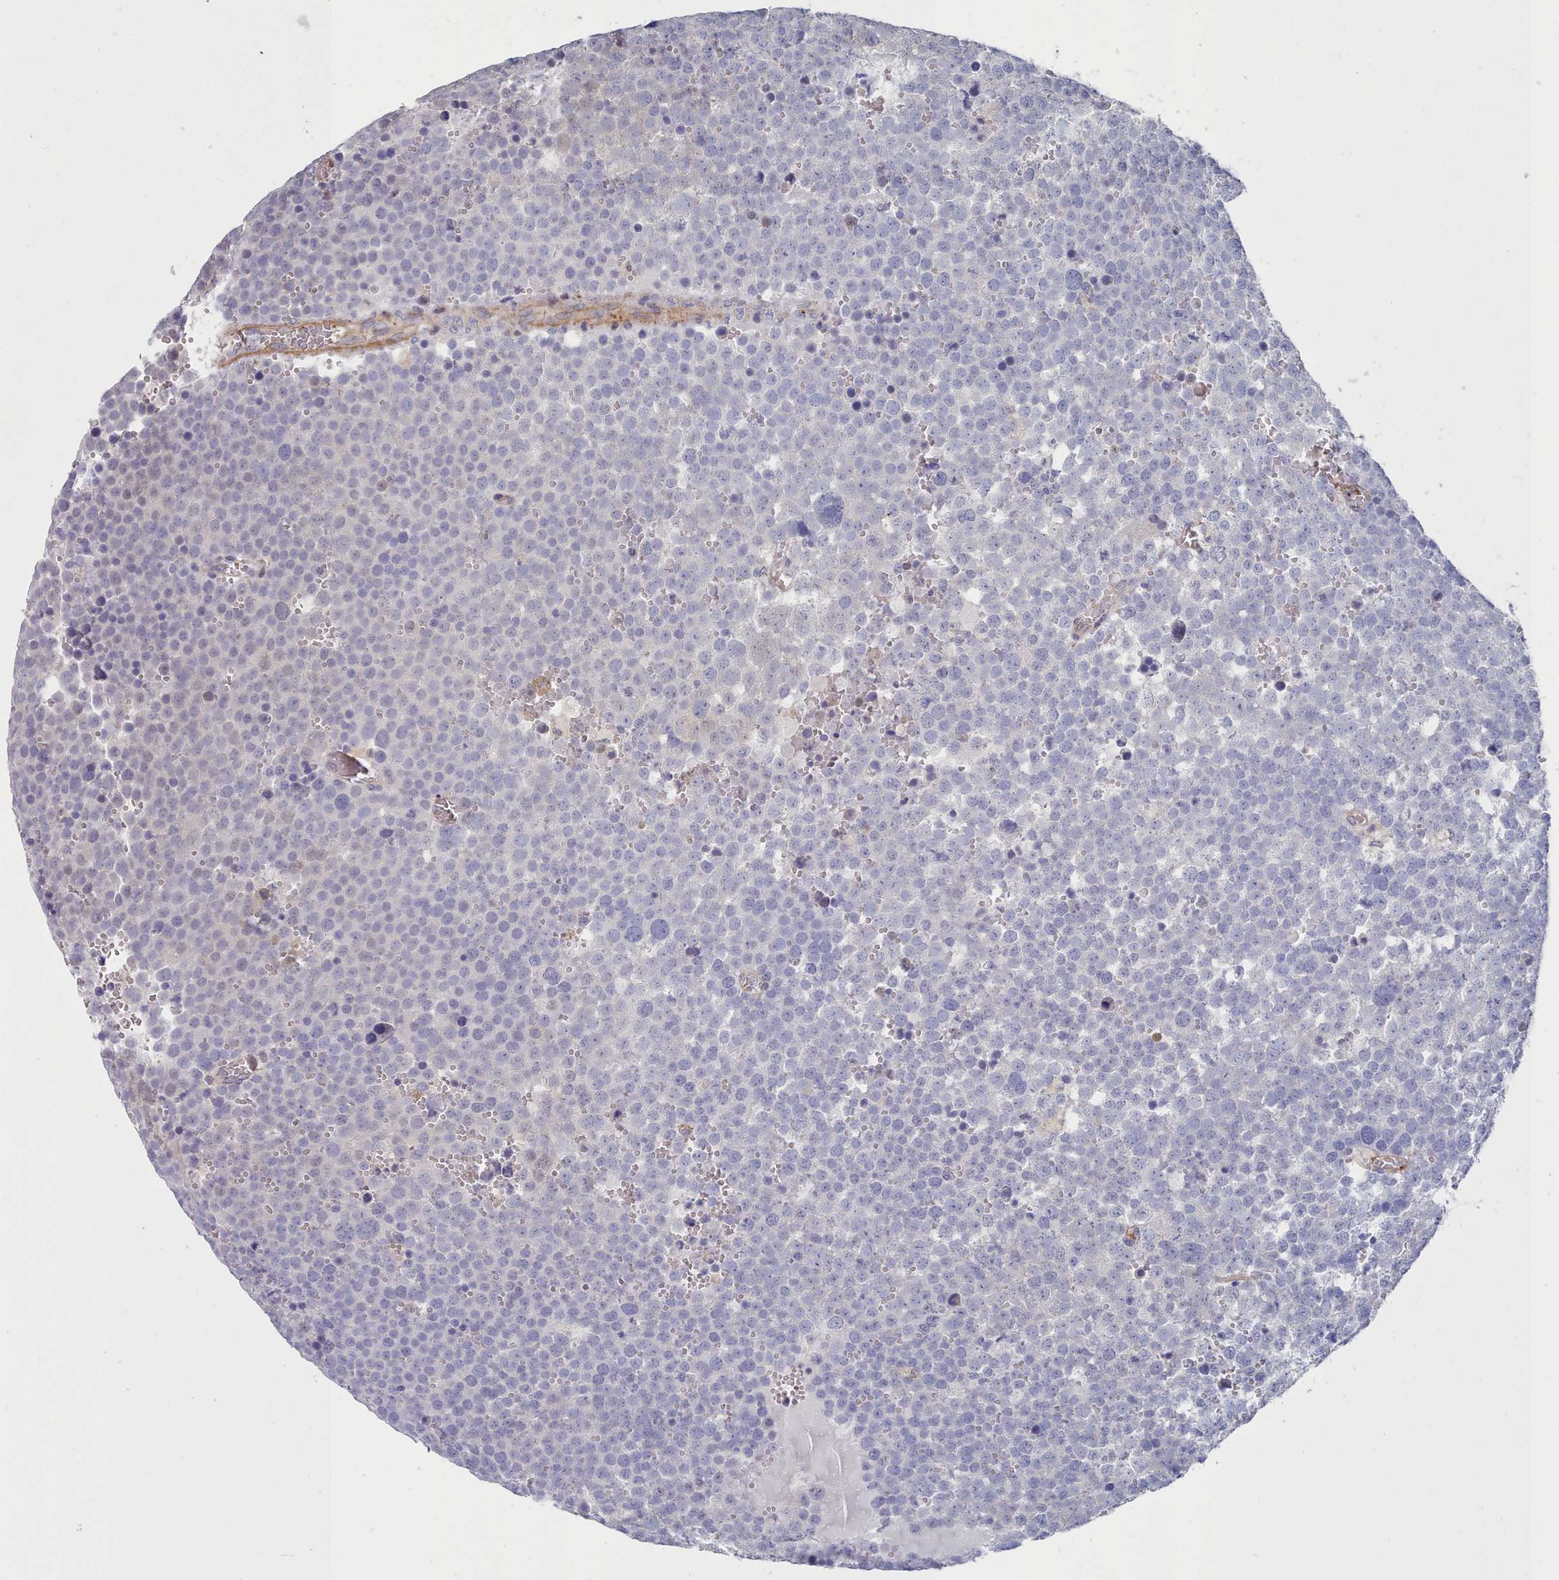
{"staining": {"intensity": "negative", "quantity": "none", "location": "none"}, "tissue": "testis cancer", "cell_type": "Tumor cells", "image_type": "cancer", "snomed": [{"axis": "morphology", "description": "Seminoma, NOS"}, {"axis": "topography", "description": "Testis"}], "caption": "Immunohistochemistry (IHC) micrograph of human seminoma (testis) stained for a protein (brown), which shows no staining in tumor cells. (IHC, brightfield microscopy, high magnification).", "gene": "G6PC1", "patient": {"sex": "male", "age": 71}}